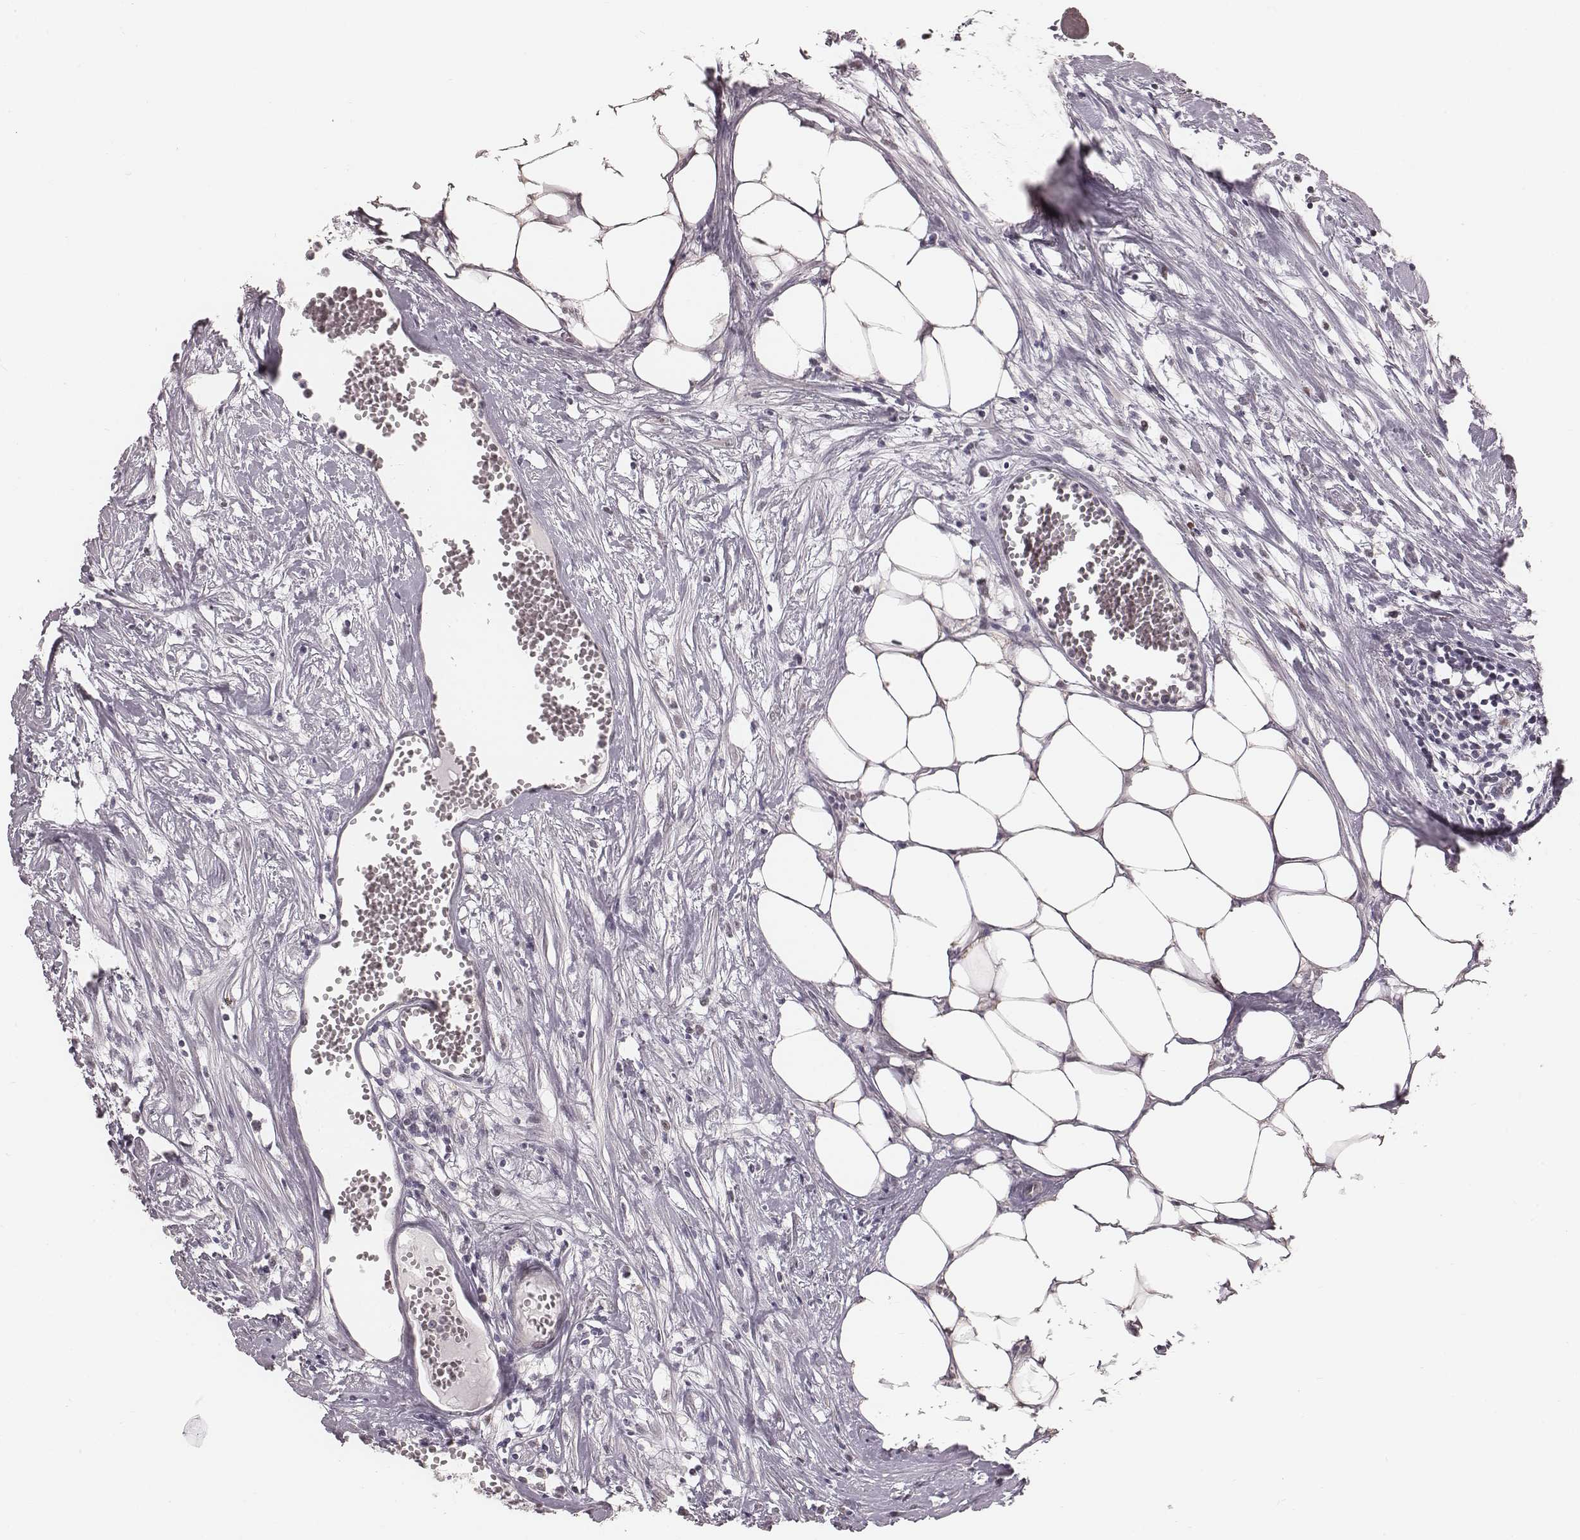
{"staining": {"intensity": "negative", "quantity": "none", "location": "none"}, "tissue": "carcinoid", "cell_type": "Tumor cells", "image_type": "cancer", "snomed": [{"axis": "morphology", "description": "Carcinoid, malignant, NOS"}, {"axis": "topography", "description": "Colon"}], "caption": "This is a micrograph of immunohistochemistry staining of carcinoid, which shows no staining in tumor cells.", "gene": "IQCG", "patient": {"sex": "male", "age": 81}}